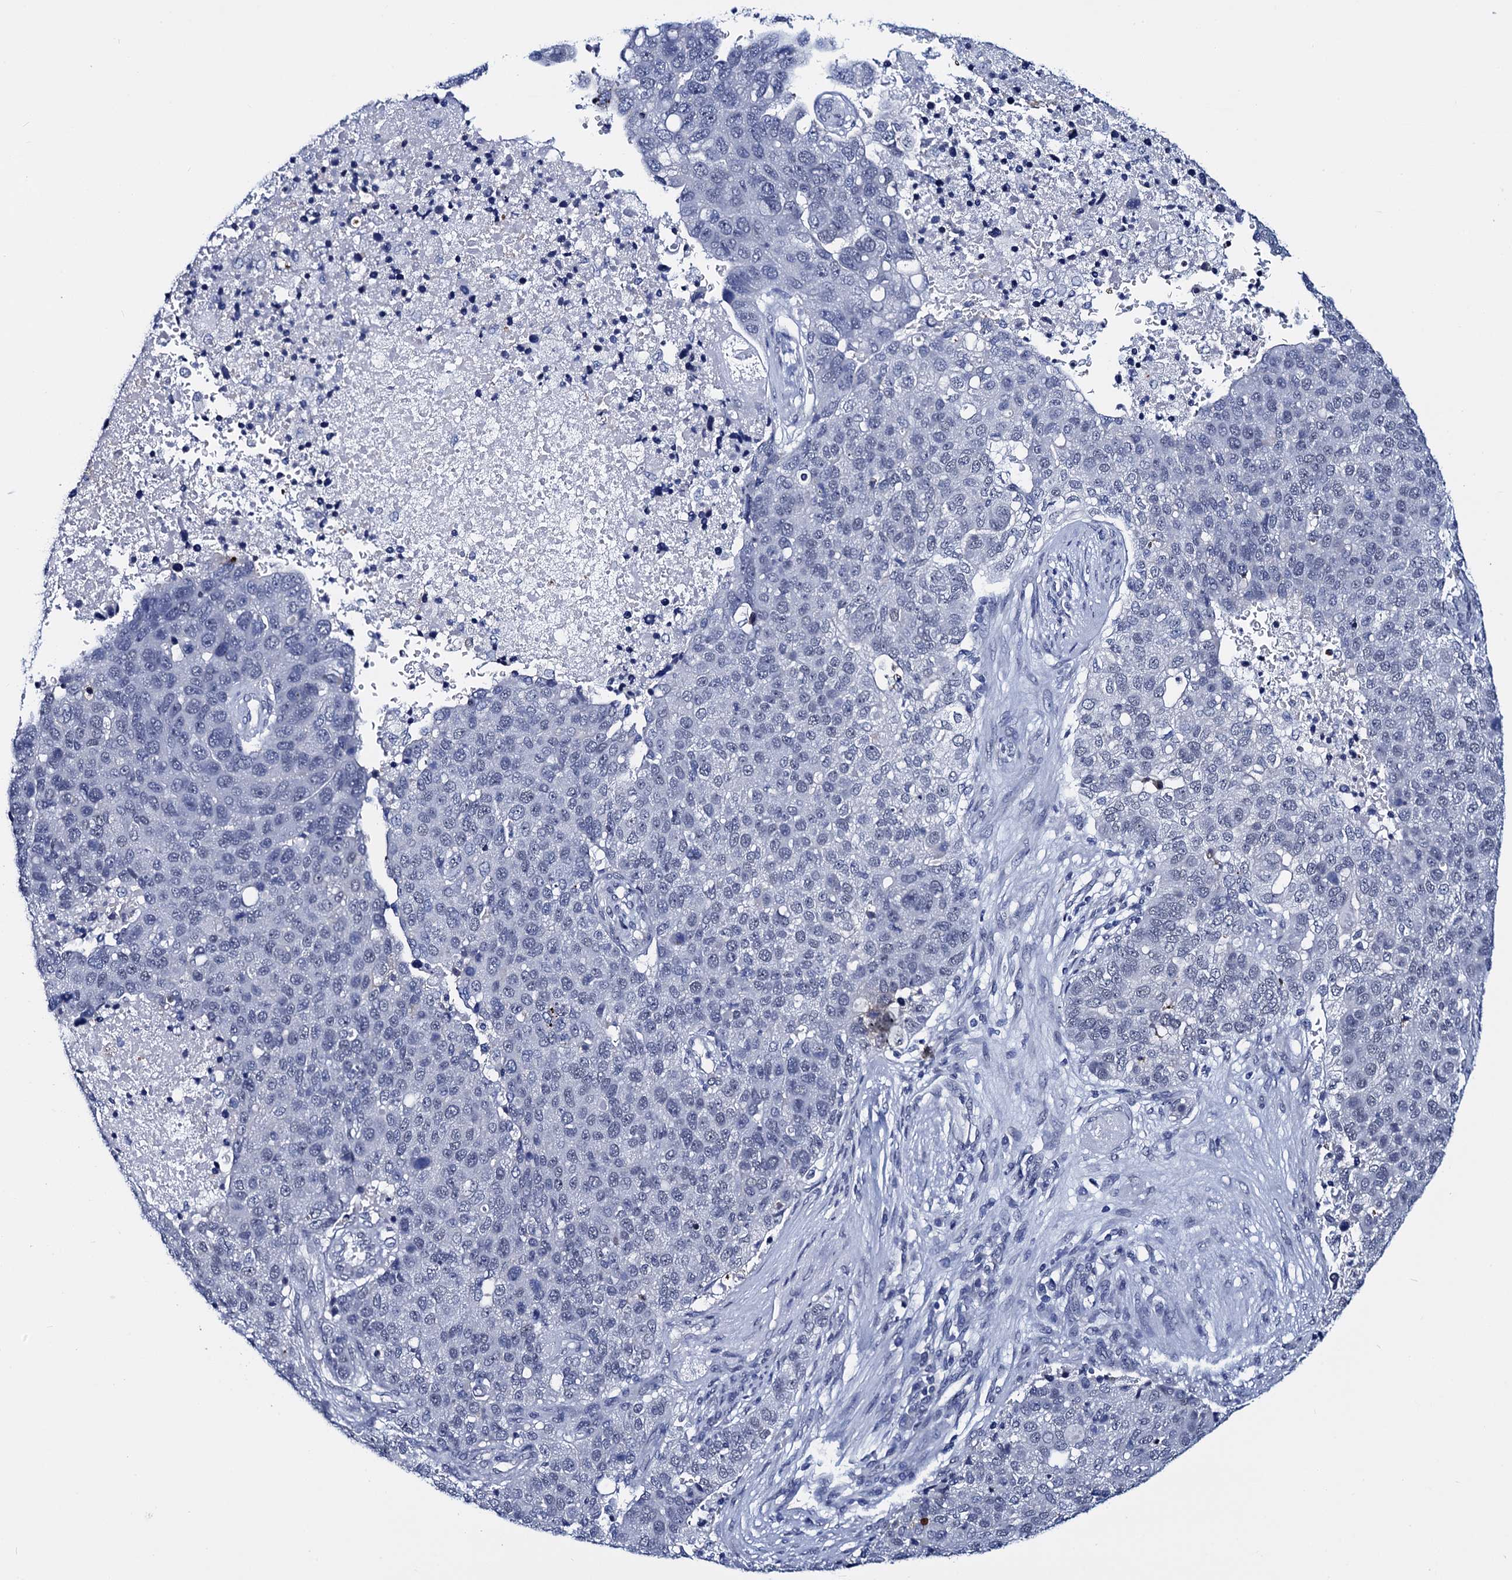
{"staining": {"intensity": "negative", "quantity": "none", "location": "none"}, "tissue": "pancreatic cancer", "cell_type": "Tumor cells", "image_type": "cancer", "snomed": [{"axis": "morphology", "description": "Adenocarcinoma, NOS"}, {"axis": "topography", "description": "Pancreas"}], "caption": "DAB immunohistochemical staining of human pancreatic cancer displays no significant expression in tumor cells.", "gene": "C16orf87", "patient": {"sex": "female", "age": 61}}